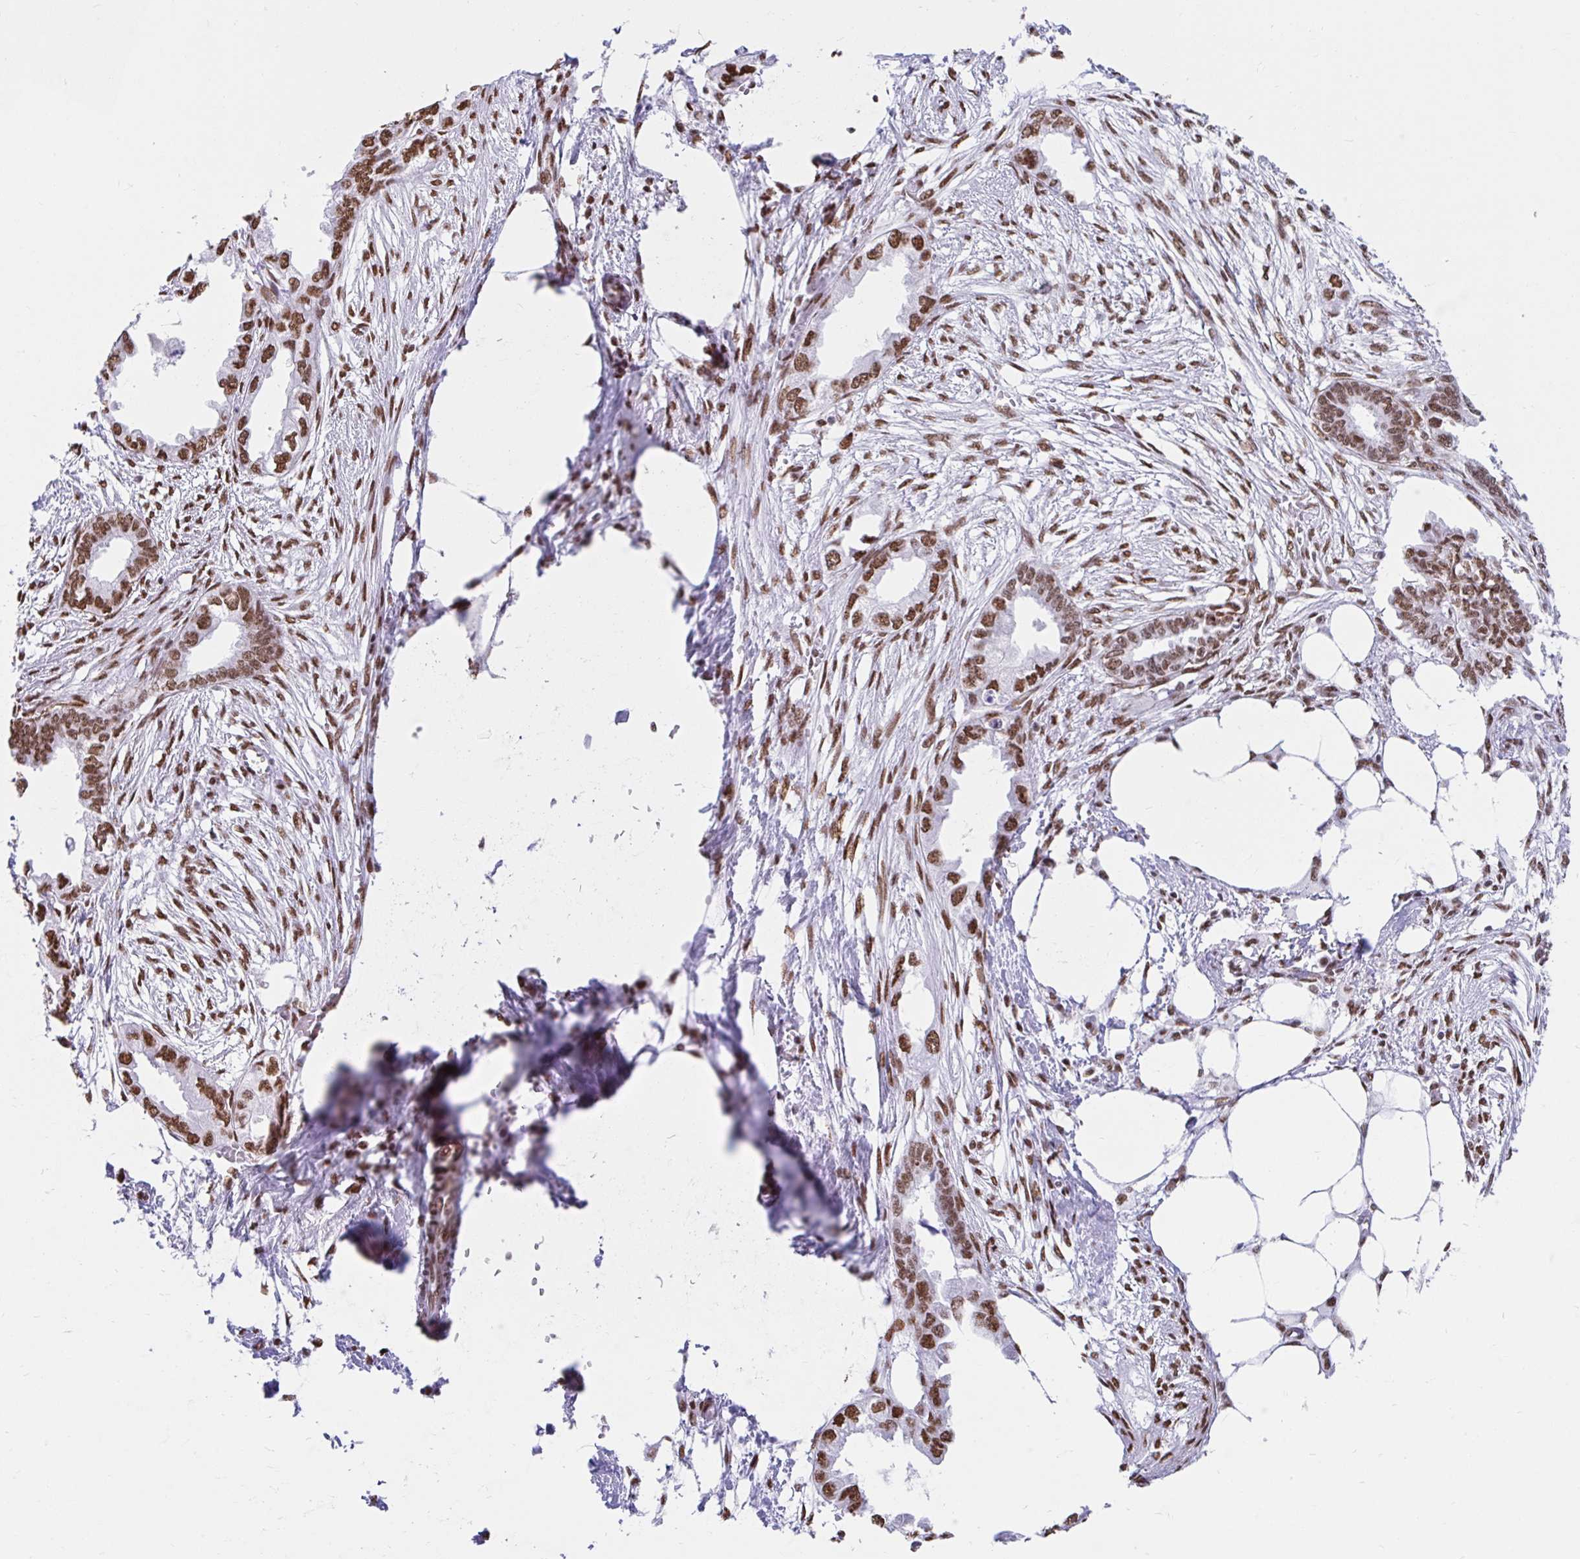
{"staining": {"intensity": "moderate", "quantity": ">75%", "location": "nuclear"}, "tissue": "endometrial cancer", "cell_type": "Tumor cells", "image_type": "cancer", "snomed": [{"axis": "morphology", "description": "Adenocarcinoma, NOS"}, {"axis": "morphology", "description": "Adenocarcinoma, metastatic, NOS"}, {"axis": "topography", "description": "Adipose tissue"}, {"axis": "topography", "description": "Endometrium"}], "caption": "Human endometrial cancer (adenocarcinoma) stained for a protein (brown) demonstrates moderate nuclear positive staining in about >75% of tumor cells.", "gene": "KHDRBS1", "patient": {"sex": "female", "age": 67}}